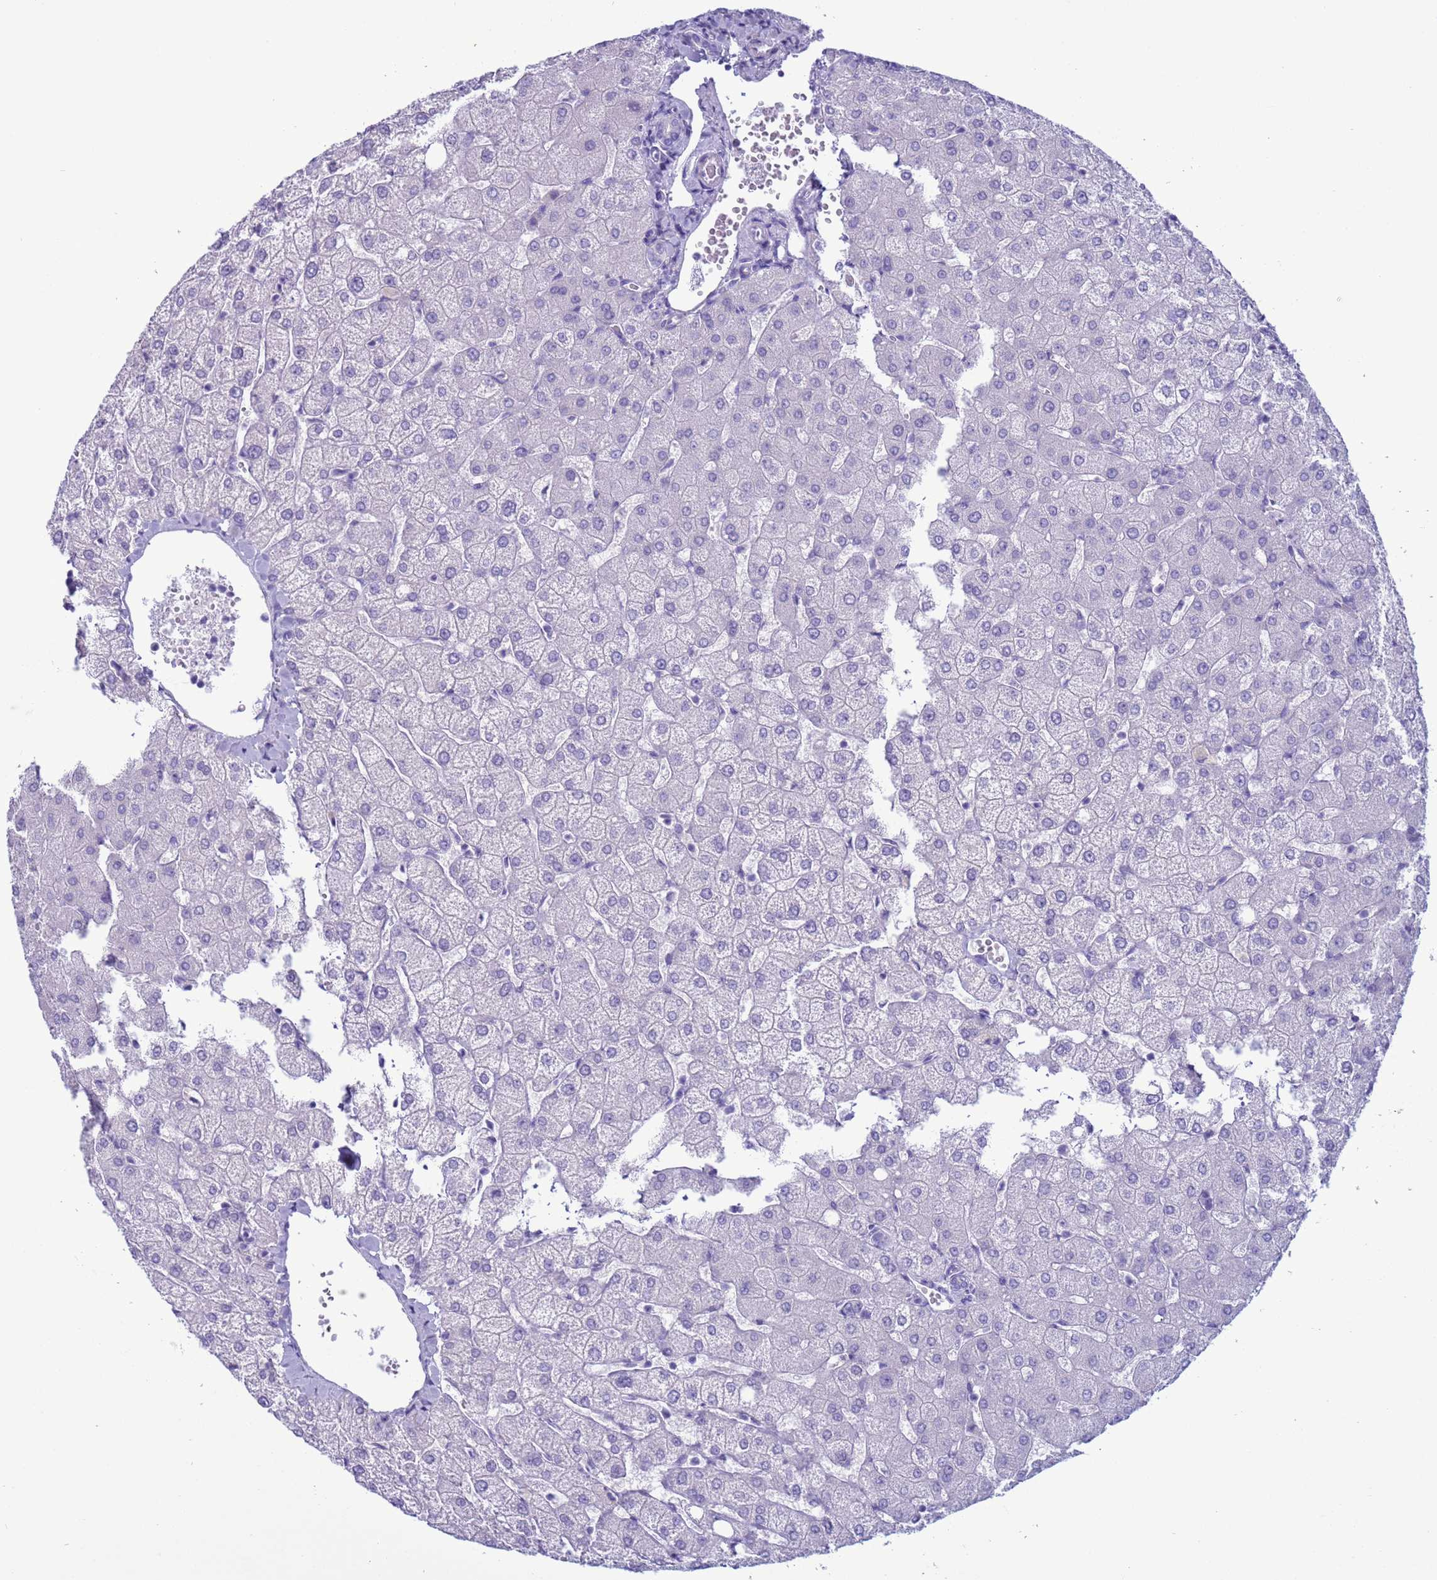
{"staining": {"intensity": "negative", "quantity": "none", "location": "none"}, "tissue": "liver", "cell_type": "Cholangiocytes", "image_type": "normal", "snomed": [{"axis": "morphology", "description": "Normal tissue, NOS"}, {"axis": "topography", "description": "Liver"}], "caption": "Immunohistochemistry (IHC) of unremarkable liver displays no expression in cholangiocytes. (Stains: DAB (3,3'-diaminobenzidine) immunohistochemistry (IHC) with hematoxylin counter stain, Microscopy: brightfield microscopy at high magnification).", "gene": "CST1", "patient": {"sex": "female", "age": 54}}